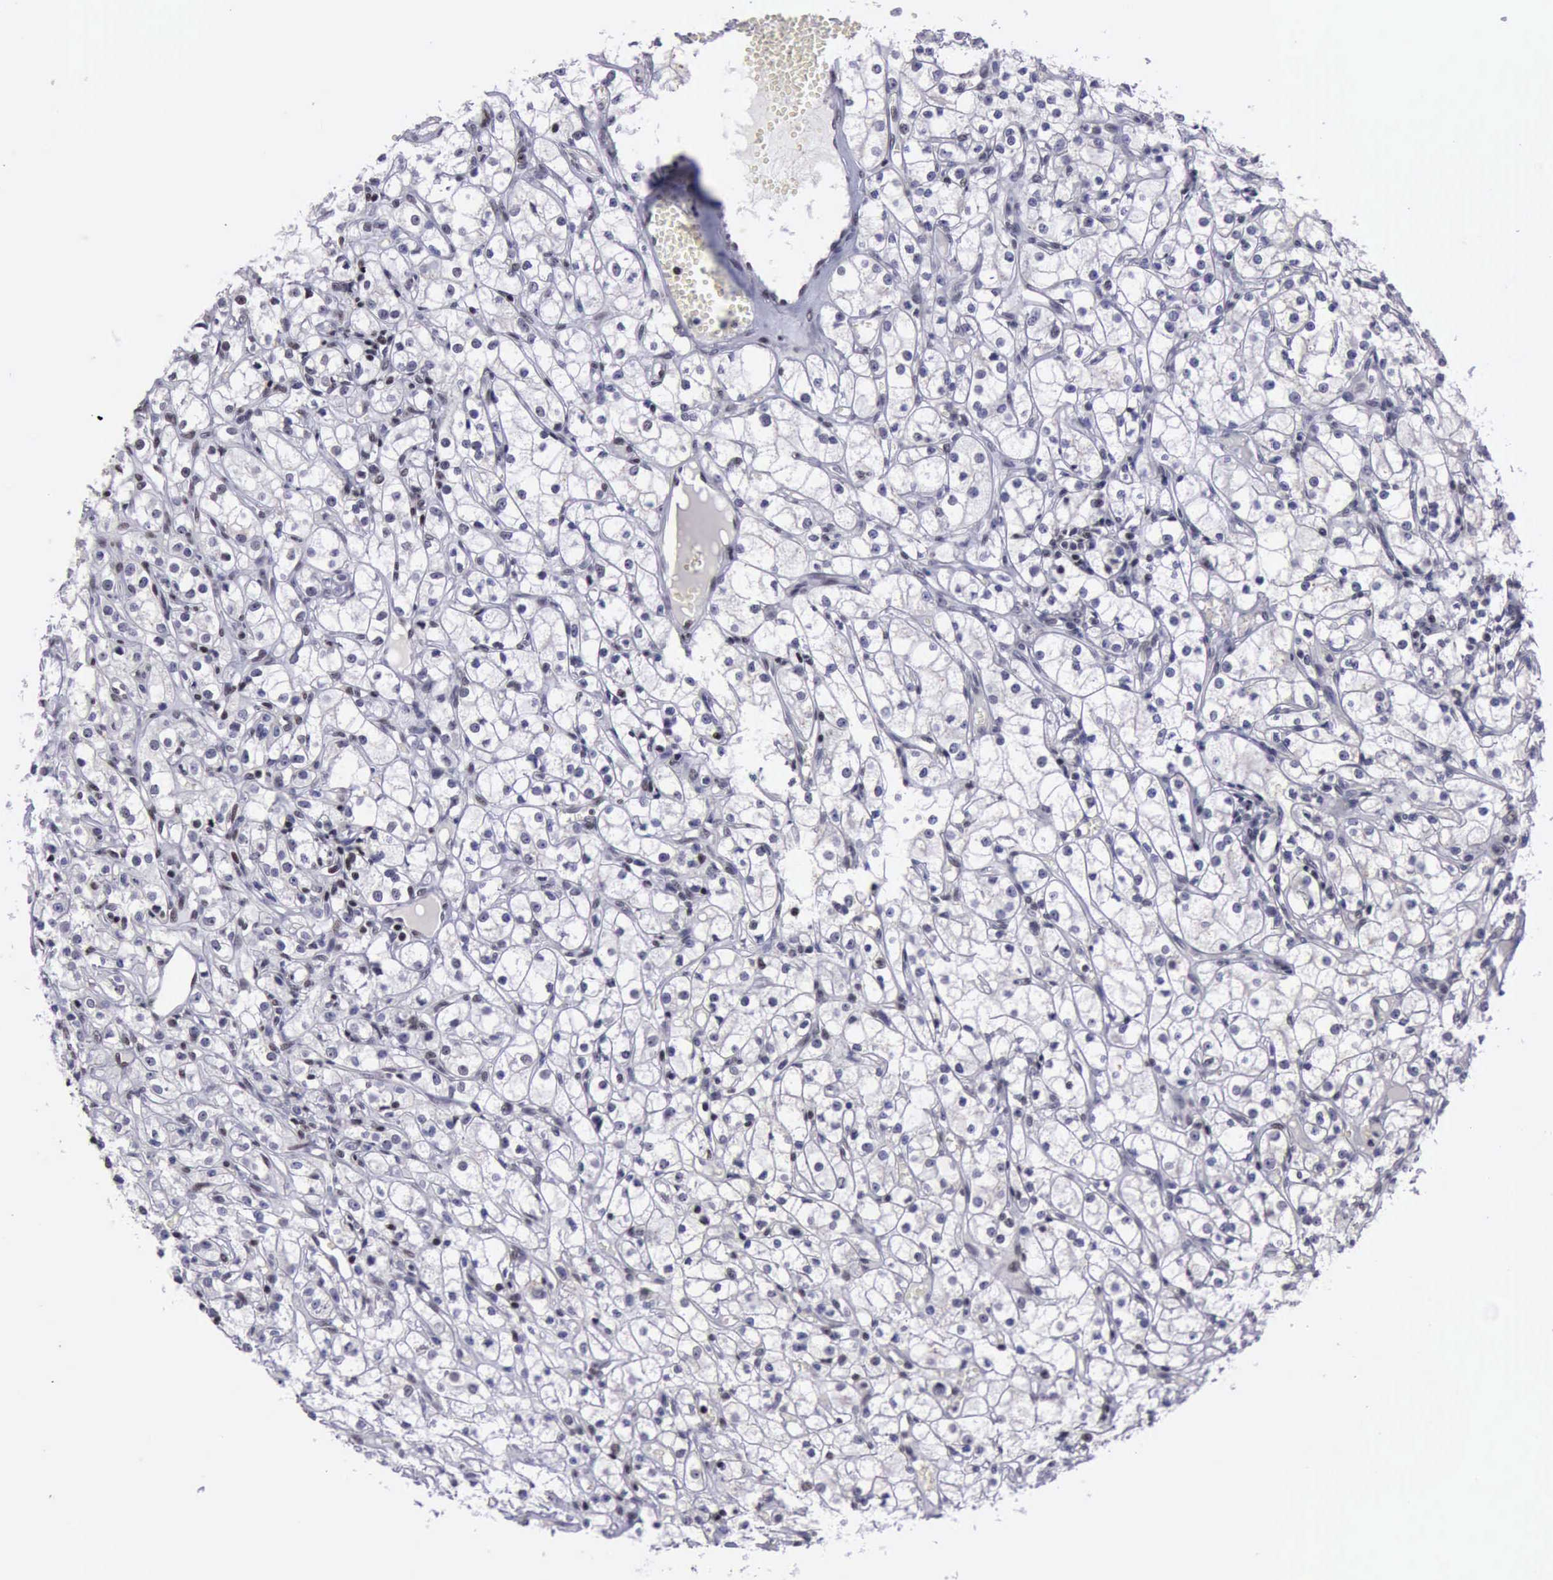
{"staining": {"intensity": "moderate", "quantity": ">75%", "location": "nuclear"}, "tissue": "renal cancer", "cell_type": "Tumor cells", "image_type": "cancer", "snomed": [{"axis": "morphology", "description": "Adenocarcinoma, NOS"}, {"axis": "topography", "description": "Kidney"}], "caption": "A brown stain labels moderate nuclear staining of a protein in renal cancer (adenocarcinoma) tumor cells. Using DAB (3,3'-diaminobenzidine) (brown) and hematoxylin (blue) stains, captured at high magnification using brightfield microscopy.", "gene": "YY1", "patient": {"sex": "male", "age": 61}}